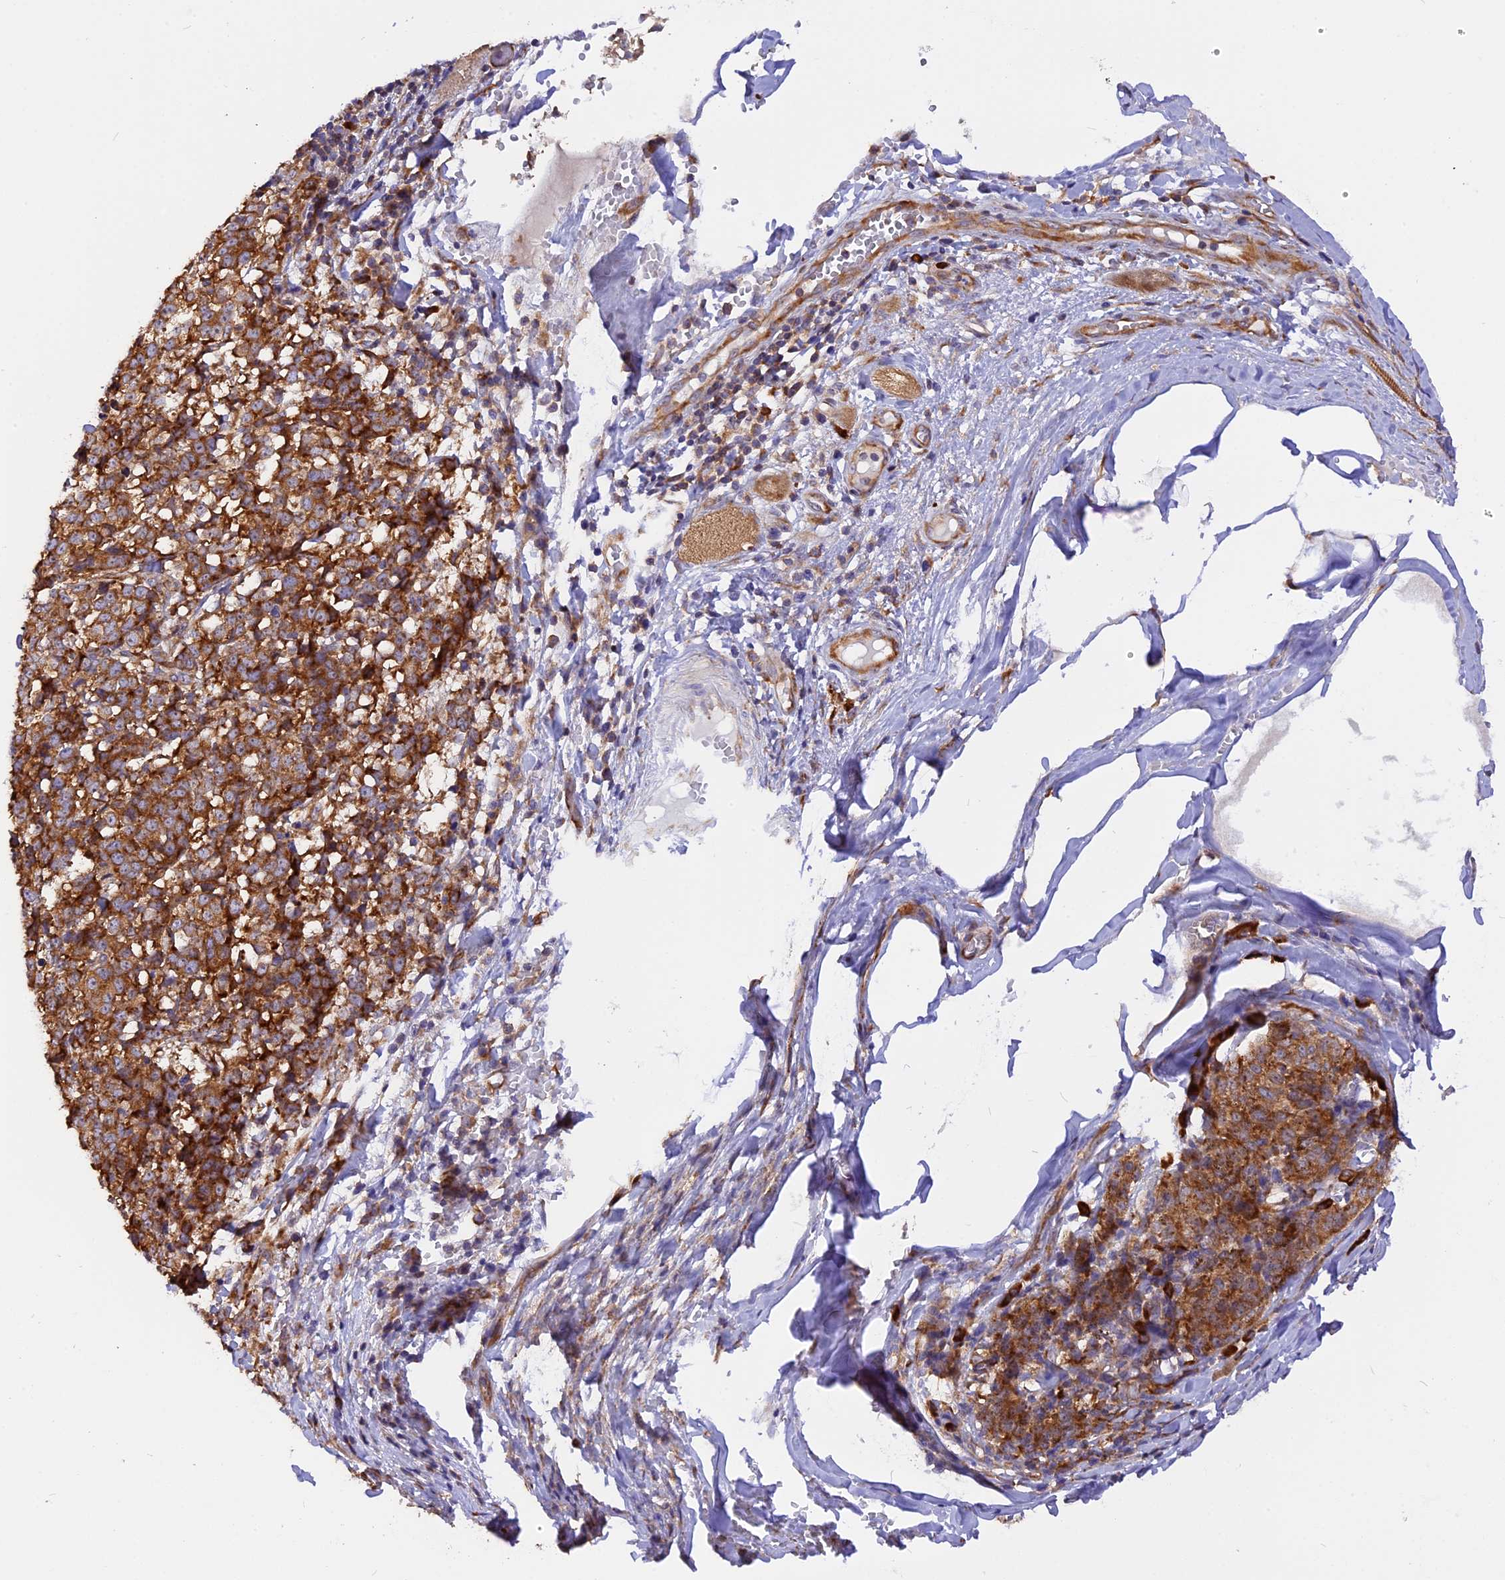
{"staining": {"intensity": "moderate", "quantity": ">75%", "location": "cytoplasmic/membranous"}, "tissue": "melanoma", "cell_type": "Tumor cells", "image_type": "cancer", "snomed": [{"axis": "morphology", "description": "Malignant melanoma, NOS"}, {"axis": "topography", "description": "Skin"}], "caption": "Immunohistochemical staining of human malignant melanoma reveals medium levels of moderate cytoplasmic/membranous protein staining in approximately >75% of tumor cells.", "gene": "GNPTAB", "patient": {"sex": "female", "age": 72}}